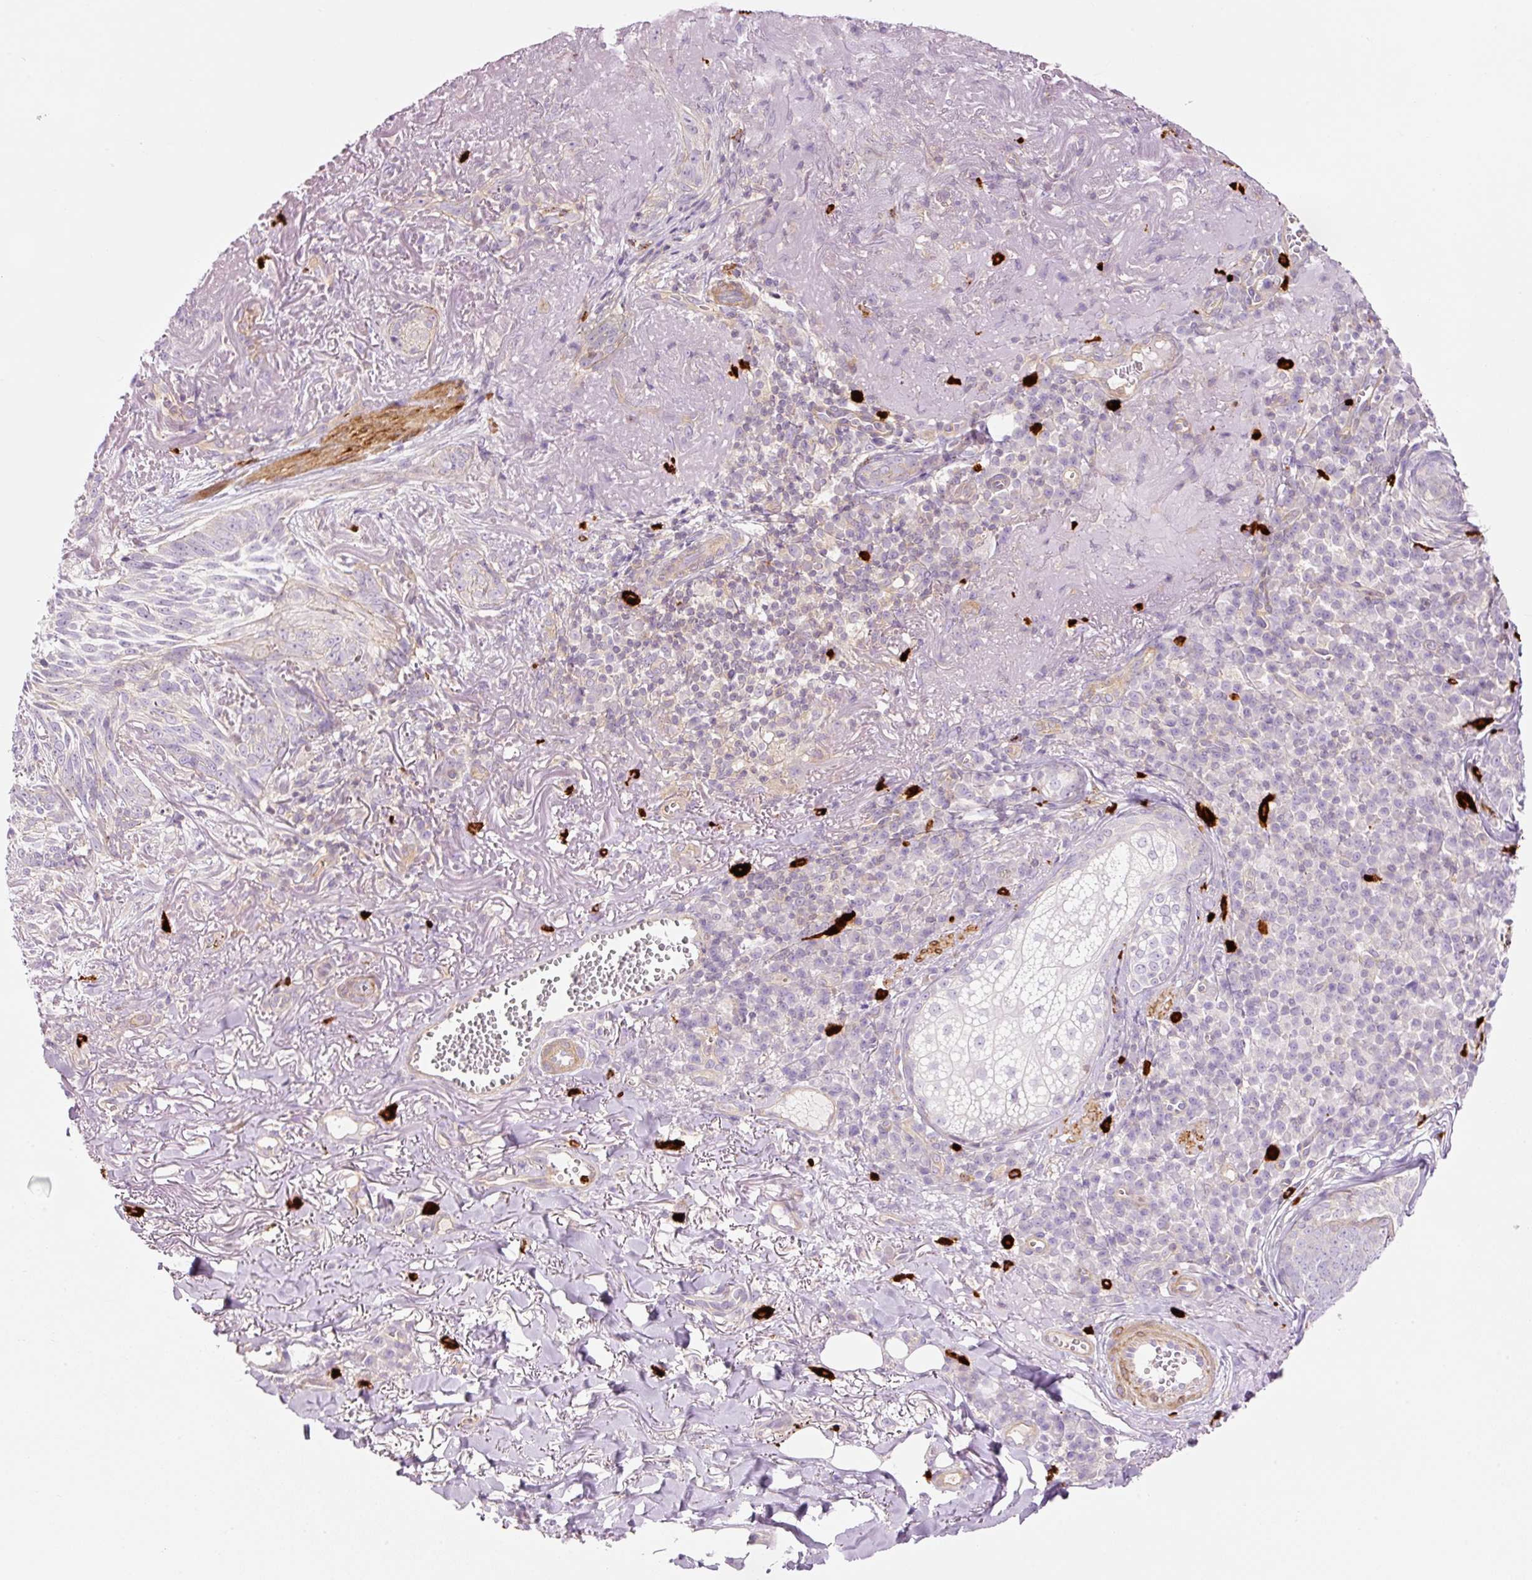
{"staining": {"intensity": "weak", "quantity": "<25%", "location": "cytoplasmic/membranous"}, "tissue": "skin cancer", "cell_type": "Tumor cells", "image_type": "cancer", "snomed": [{"axis": "morphology", "description": "Basal cell carcinoma"}, {"axis": "topography", "description": "Skin"}, {"axis": "topography", "description": "Skin of face"}], "caption": "This is a photomicrograph of immunohistochemistry (IHC) staining of skin cancer, which shows no expression in tumor cells.", "gene": "MAP3K3", "patient": {"sex": "female", "age": 95}}